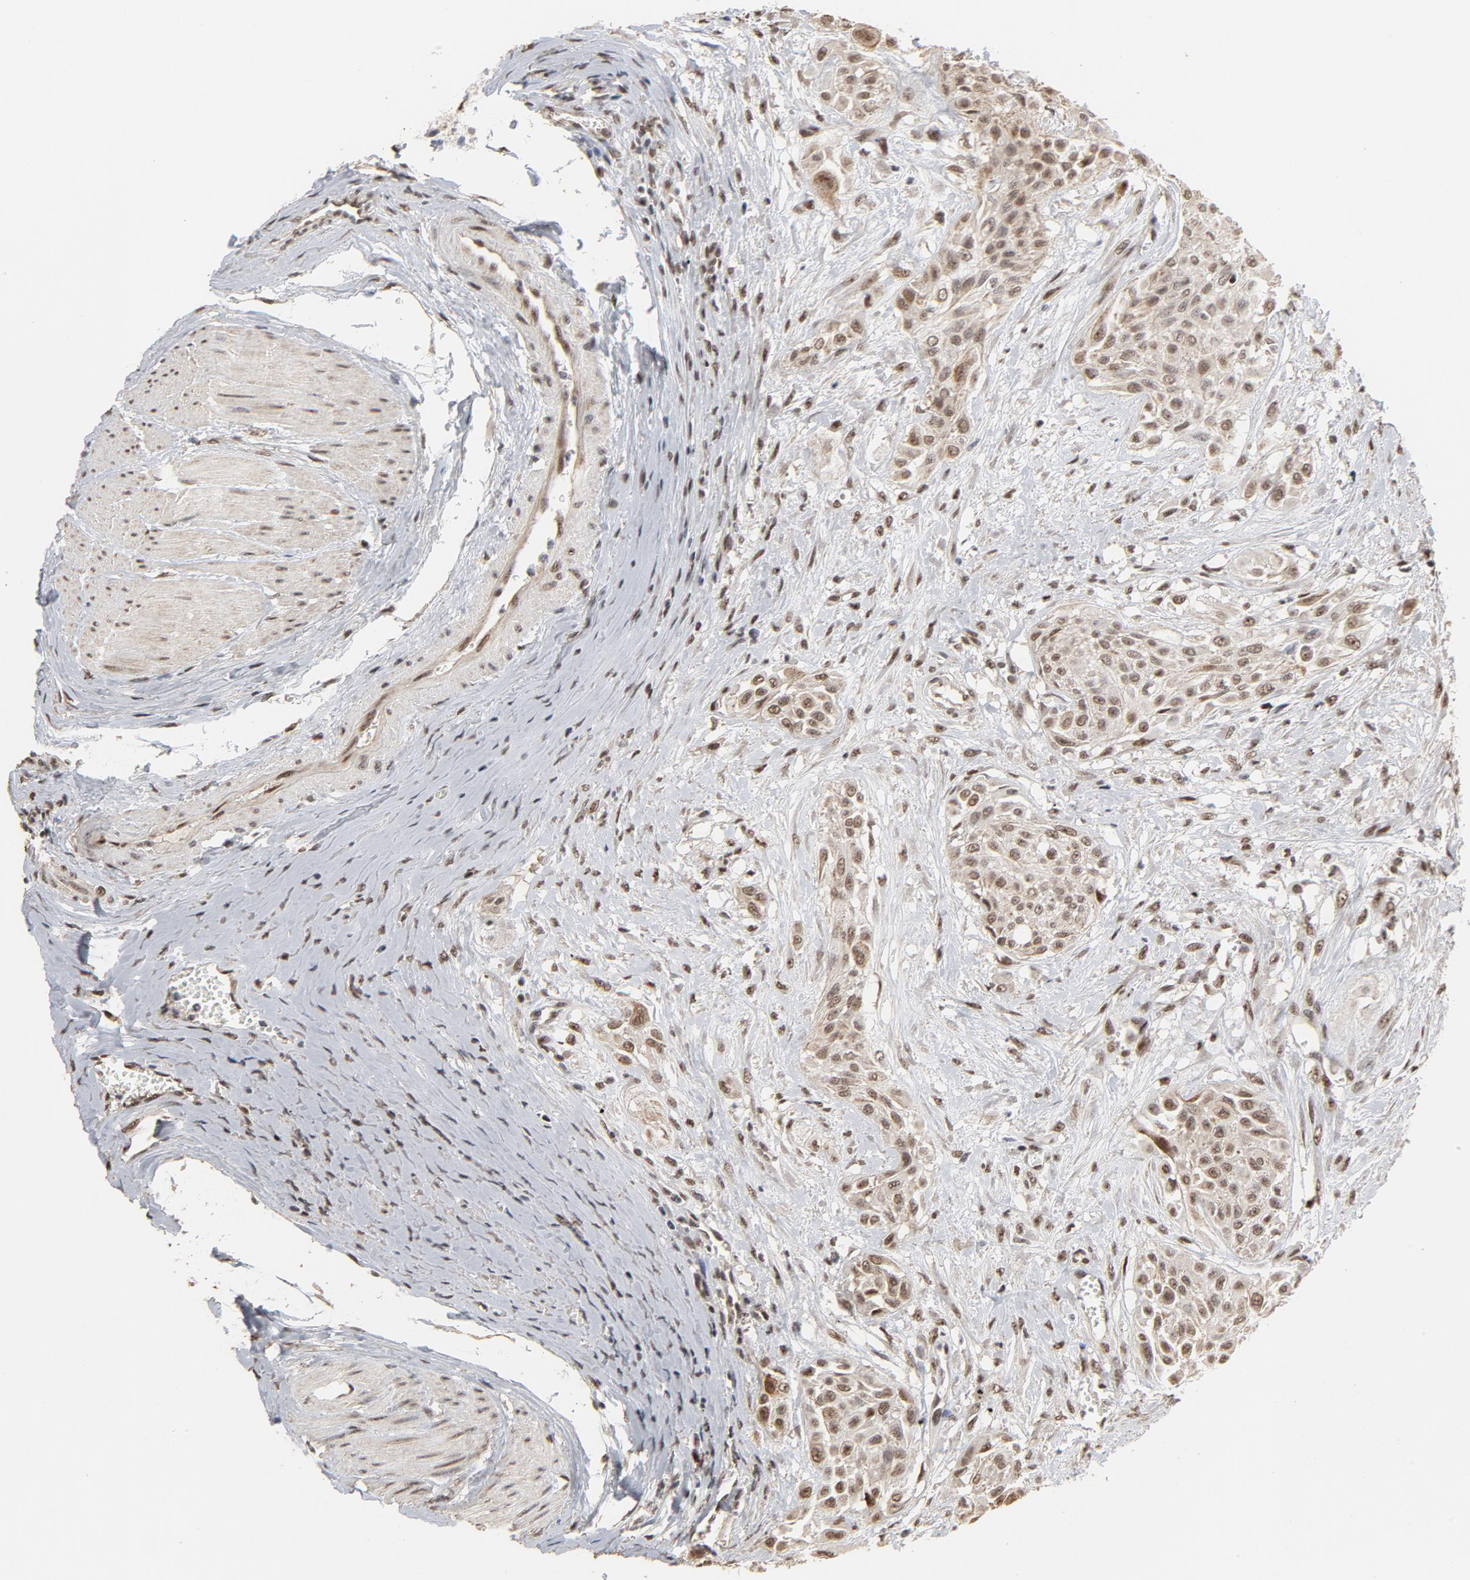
{"staining": {"intensity": "moderate", "quantity": "25%-75%", "location": "nuclear"}, "tissue": "urothelial cancer", "cell_type": "Tumor cells", "image_type": "cancer", "snomed": [{"axis": "morphology", "description": "Urothelial carcinoma, High grade"}, {"axis": "topography", "description": "Urinary bladder"}], "caption": "Immunohistochemical staining of urothelial carcinoma (high-grade) displays moderate nuclear protein staining in about 25%-75% of tumor cells. (DAB IHC with brightfield microscopy, high magnification).", "gene": "TP53RK", "patient": {"sex": "male", "age": 57}}